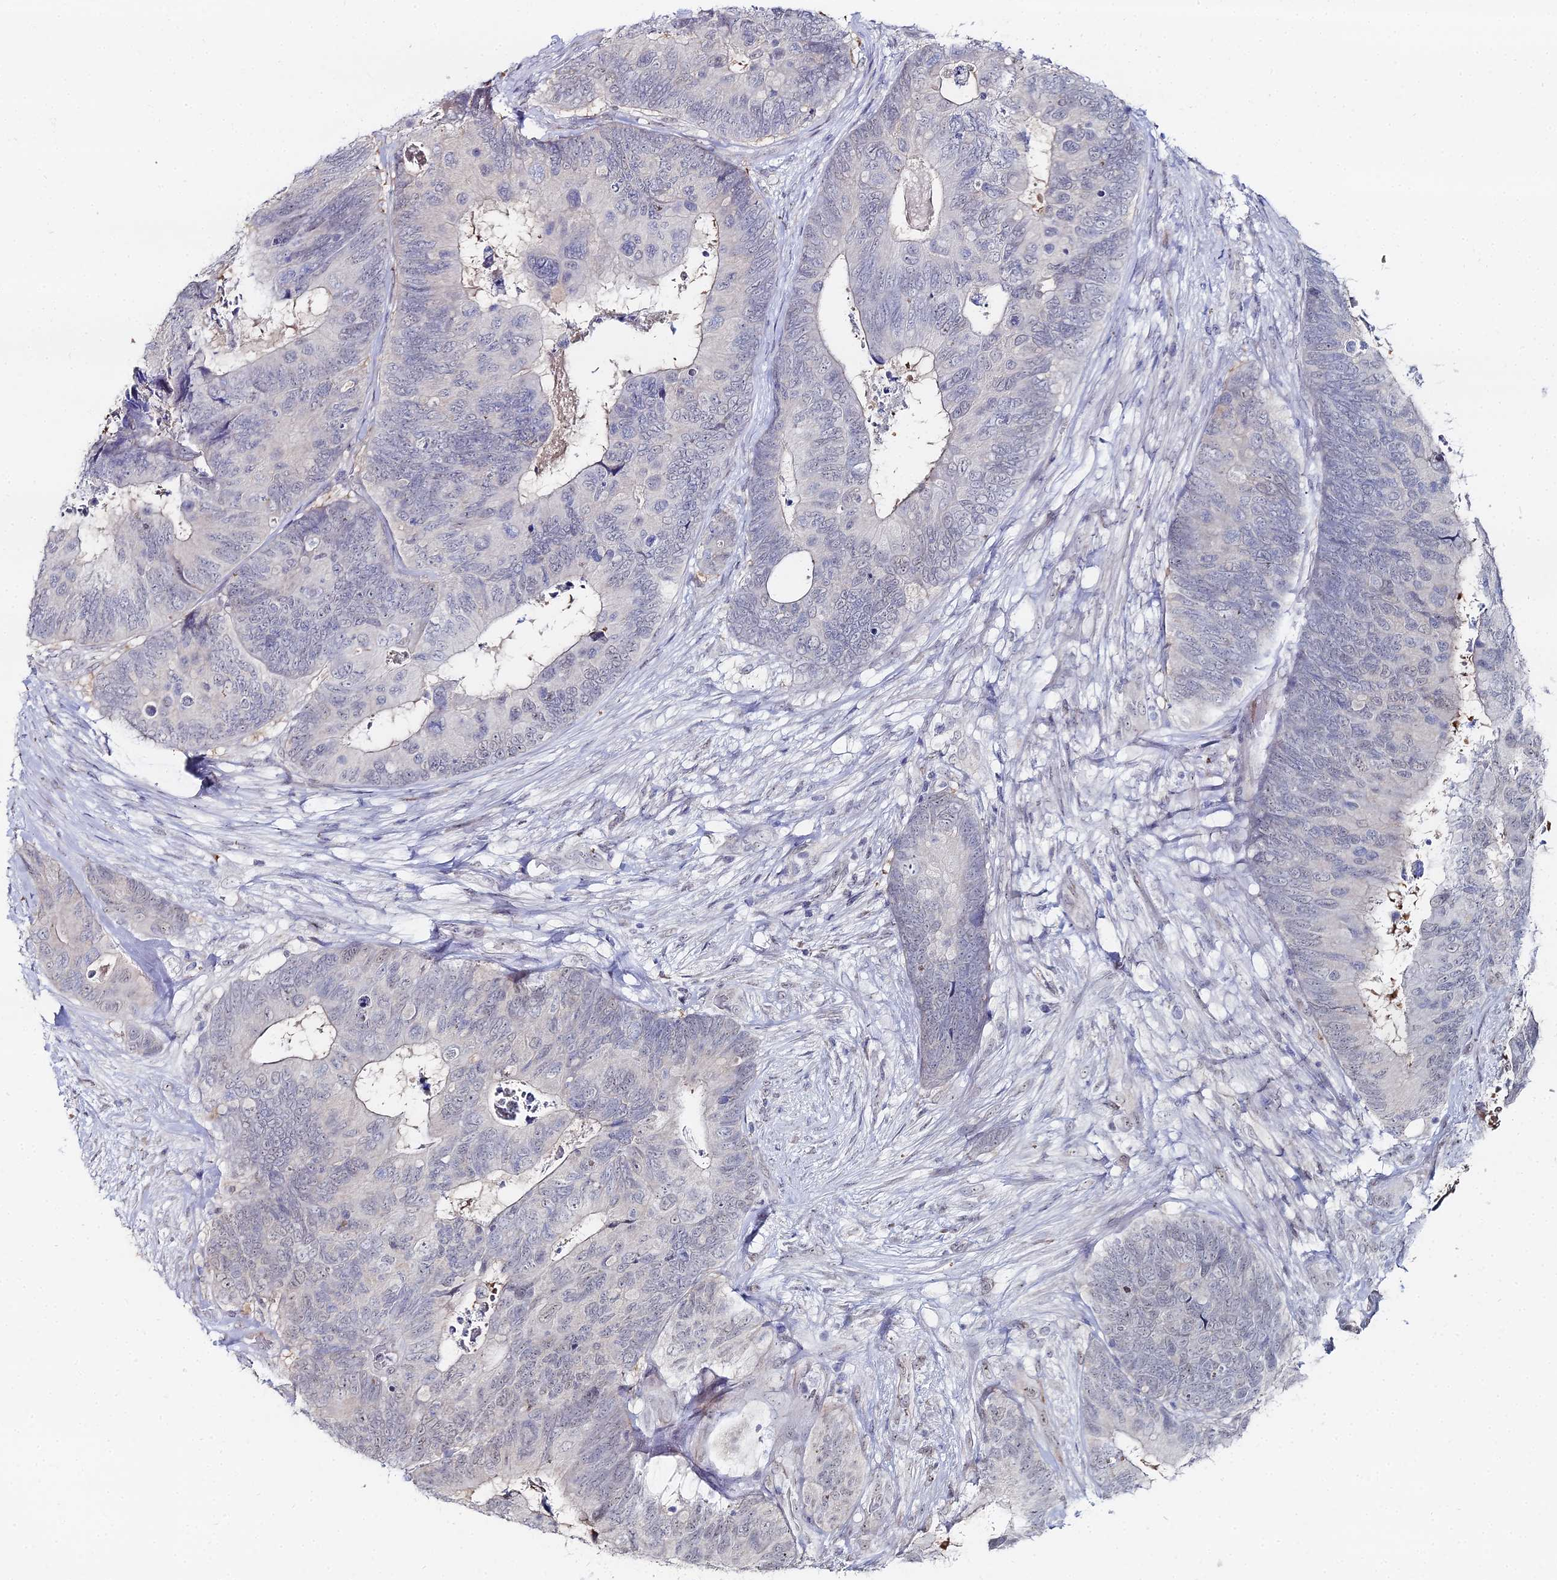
{"staining": {"intensity": "negative", "quantity": "none", "location": "none"}, "tissue": "colorectal cancer", "cell_type": "Tumor cells", "image_type": "cancer", "snomed": [{"axis": "morphology", "description": "Adenocarcinoma, NOS"}, {"axis": "topography", "description": "Colon"}], "caption": "Tumor cells are negative for protein expression in human colorectal adenocarcinoma. (DAB immunohistochemistry with hematoxylin counter stain).", "gene": "THAP4", "patient": {"sex": "female", "age": 67}}